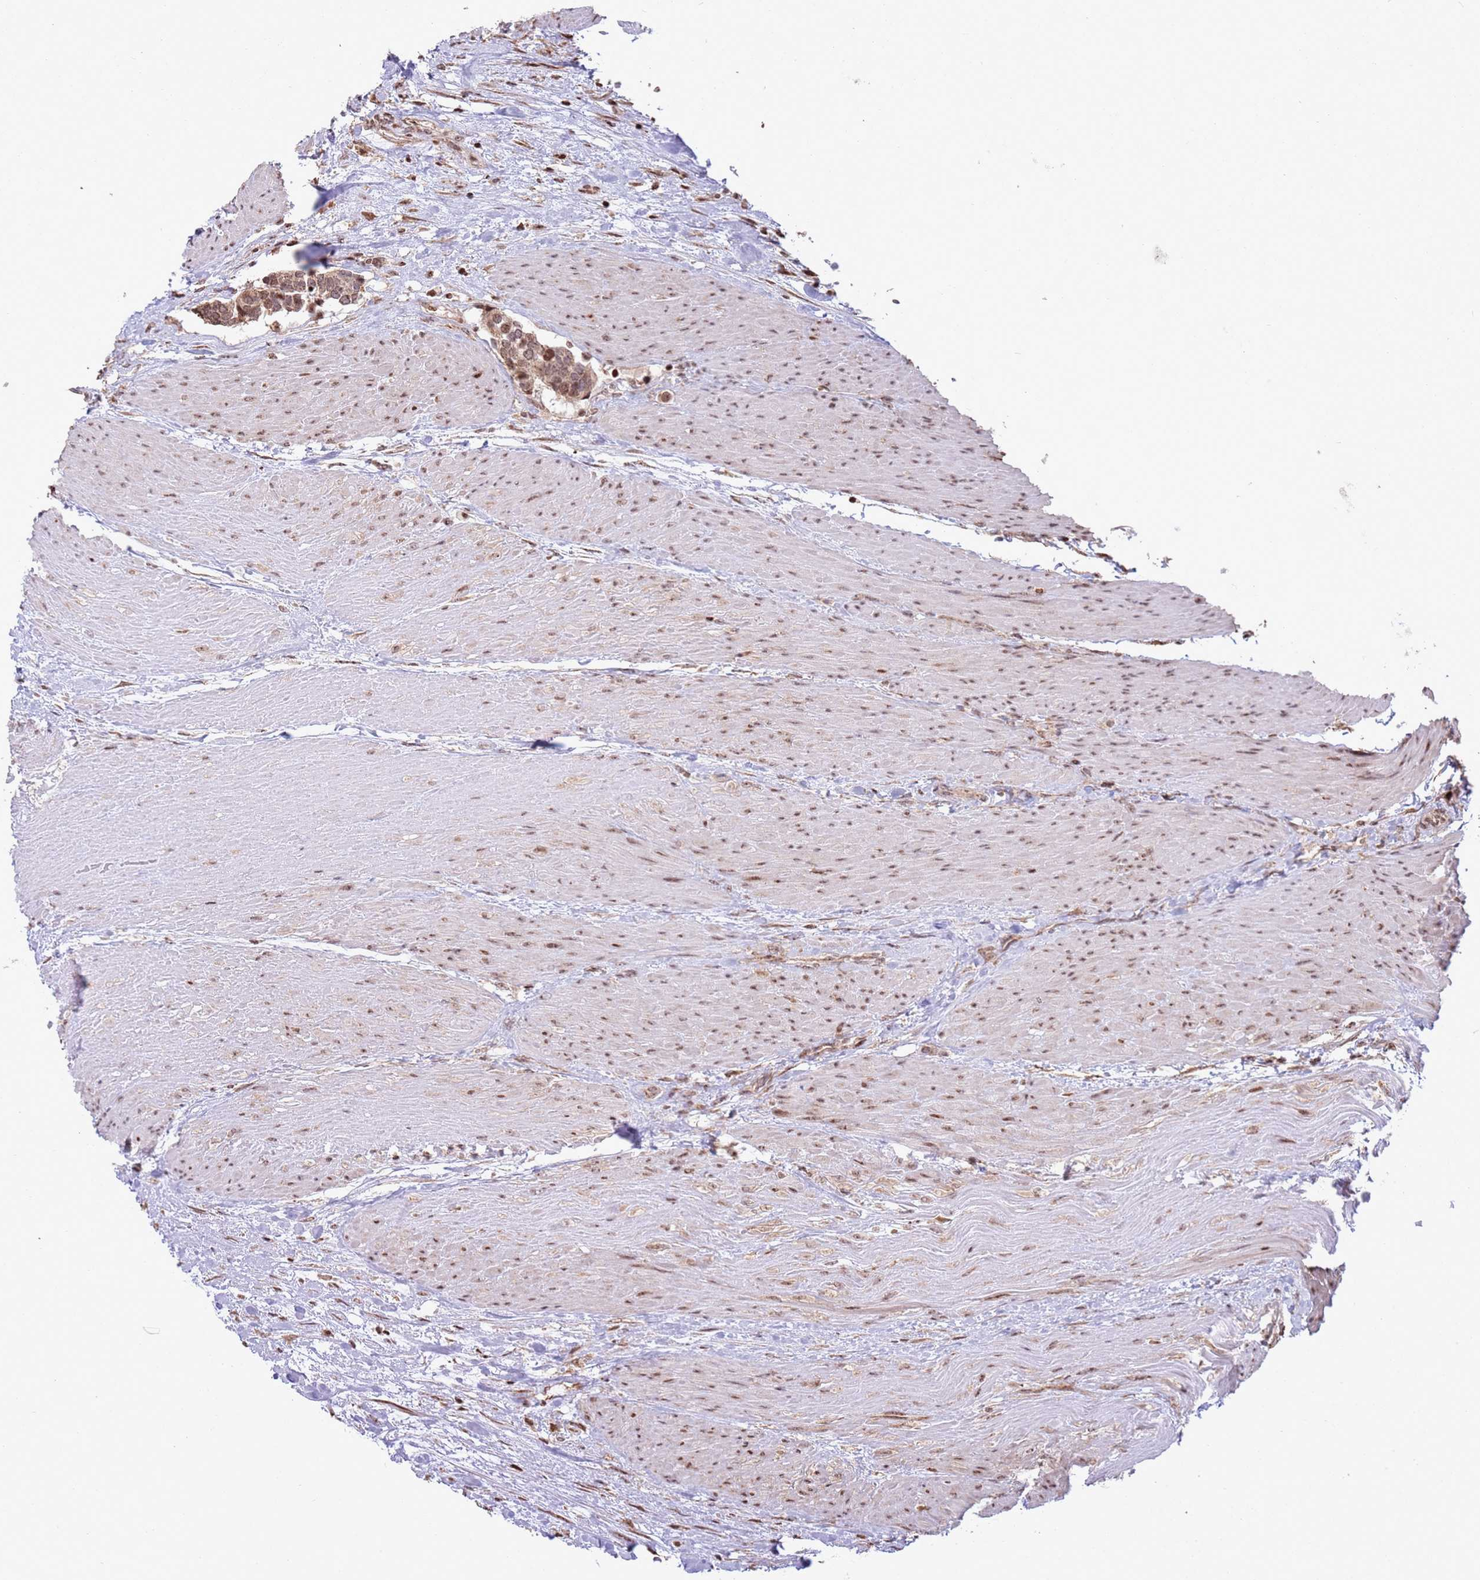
{"staining": {"intensity": "moderate", "quantity": ">75%", "location": "cytoplasmic/membranous,nuclear"}, "tissue": "carcinoid", "cell_type": "Tumor cells", "image_type": "cancer", "snomed": [{"axis": "morphology", "description": "Carcinoma, NOS"}, {"axis": "morphology", "description": "Carcinoid, malignant, NOS"}, {"axis": "topography", "description": "Urinary bladder"}], "caption": "A brown stain shows moderate cytoplasmic/membranous and nuclear expression of a protein in carcinoma tumor cells.", "gene": "SCAF1", "patient": {"sex": "male", "age": 57}}